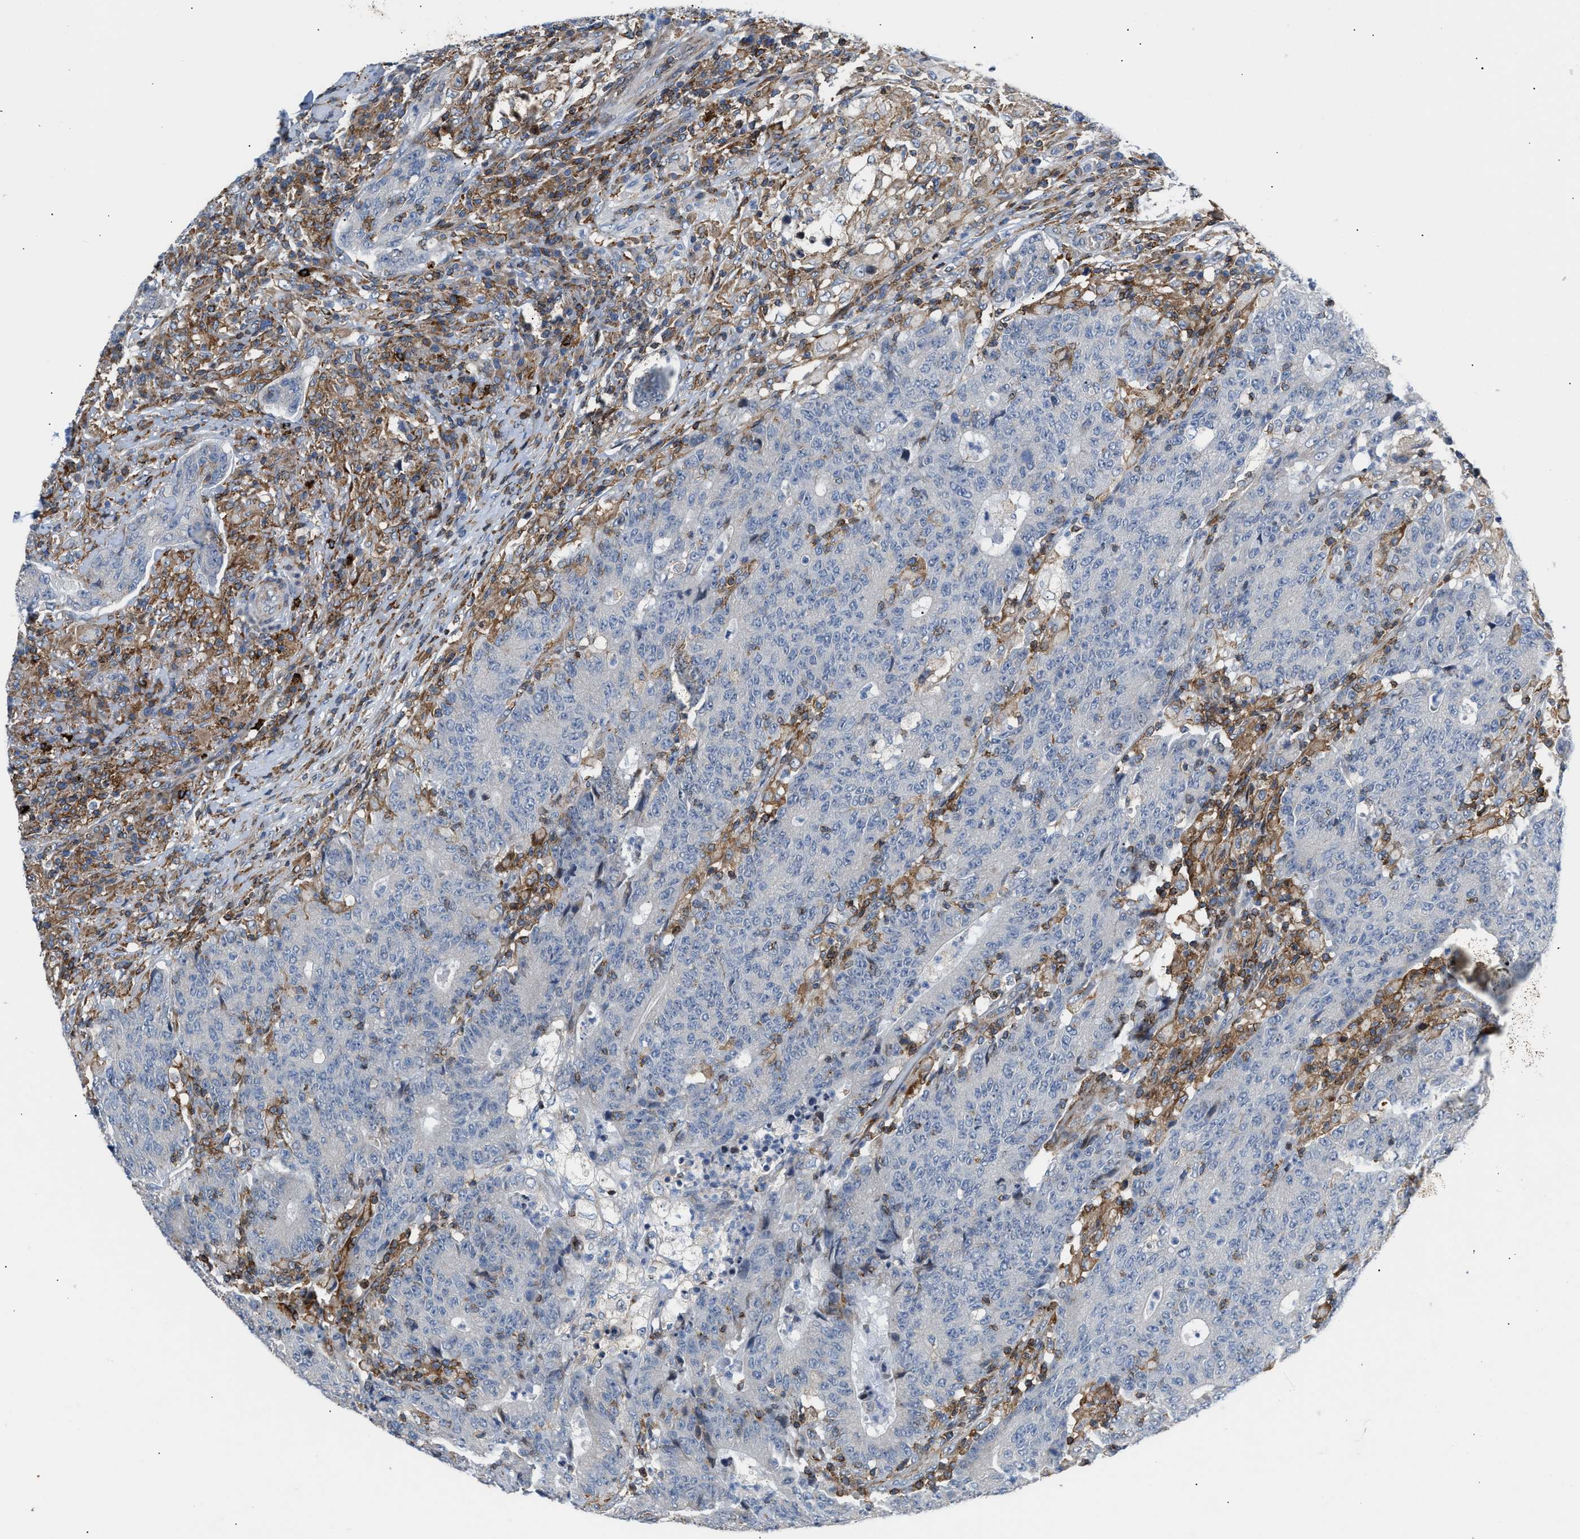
{"staining": {"intensity": "negative", "quantity": "none", "location": "none"}, "tissue": "colorectal cancer", "cell_type": "Tumor cells", "image_type": "cancer", "snomed": [{"axis": "morphology", "description": "Normal tissue, NOS"}, {"axis": "morphology", "description": "Adenocarcinoma, NOS"}, {"axis": "topography", "description": "Colon"}], "caption": "IHC of colorectal adenocarcinoma demonstrates no expression in tumor cells.", "gene": "ATP9A", "patient": {"sex": "female", "age": 75}}